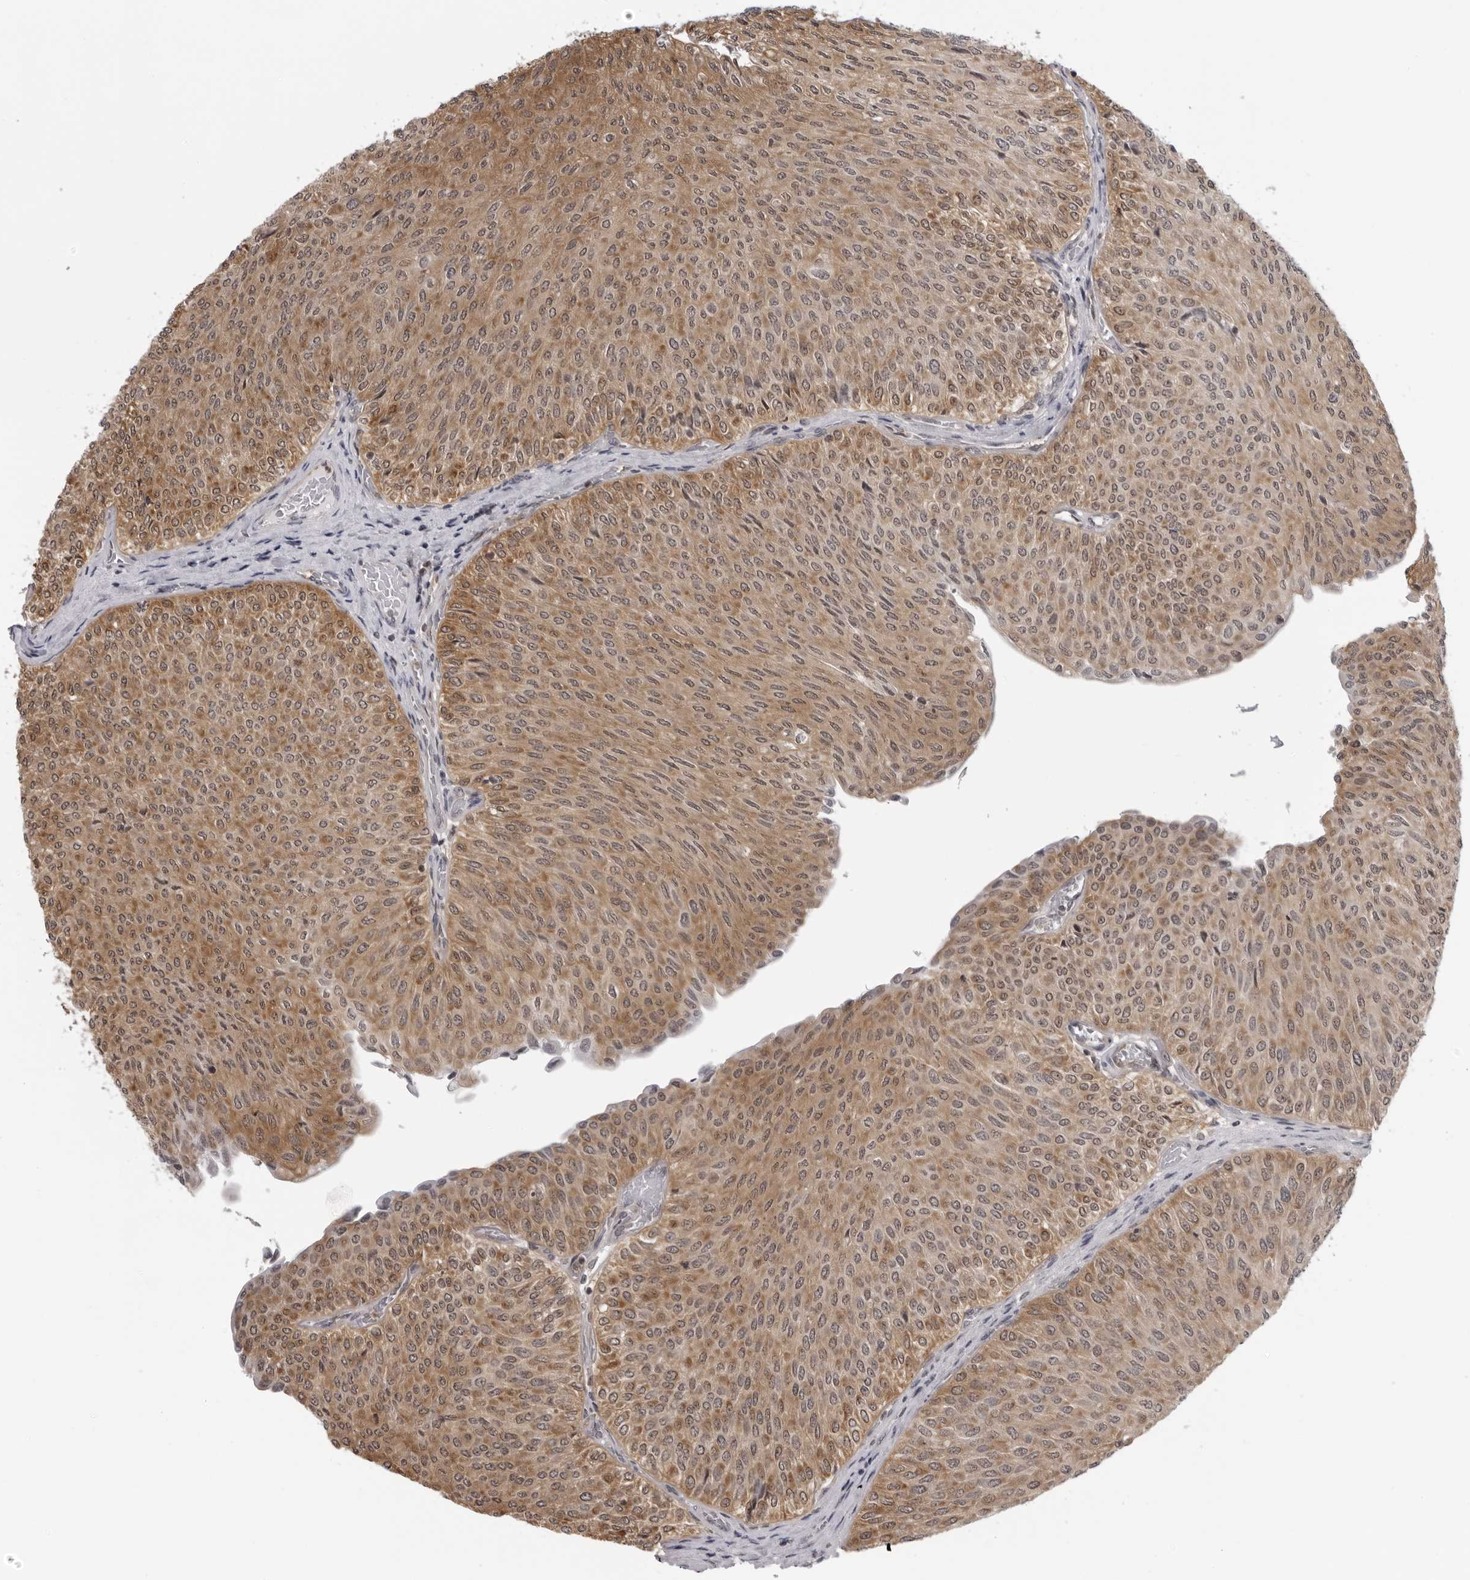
{"staining": {"intensity": "moderate", "quantity": ">75%", "location": "cytoplasmic/membranous"}, "tissue": "urothelial cancer", "cell_type": "Tumor cells", "image_type": "cancer", "snomed": [{"axis": "morphology", "description": "Urothelial carcinoma, Low grade"}, {"axis": "topography", "description": "Urinary bladder"}], "caption": "Immunohistochemical staining of human urothelial carcinoma (low-grade) demonstrates medium levels of moderate cytoplasmic/membranous protein staining in approximately >75% of tumor cells. The staining was performed using DAB (3,3'-diaminobenzidine), with brown indicating positive protein expression. Nuclei are stained blue with hematoxylin.", "gene": "MRPS15", "patient": {"sex": "male", "age": 78}}